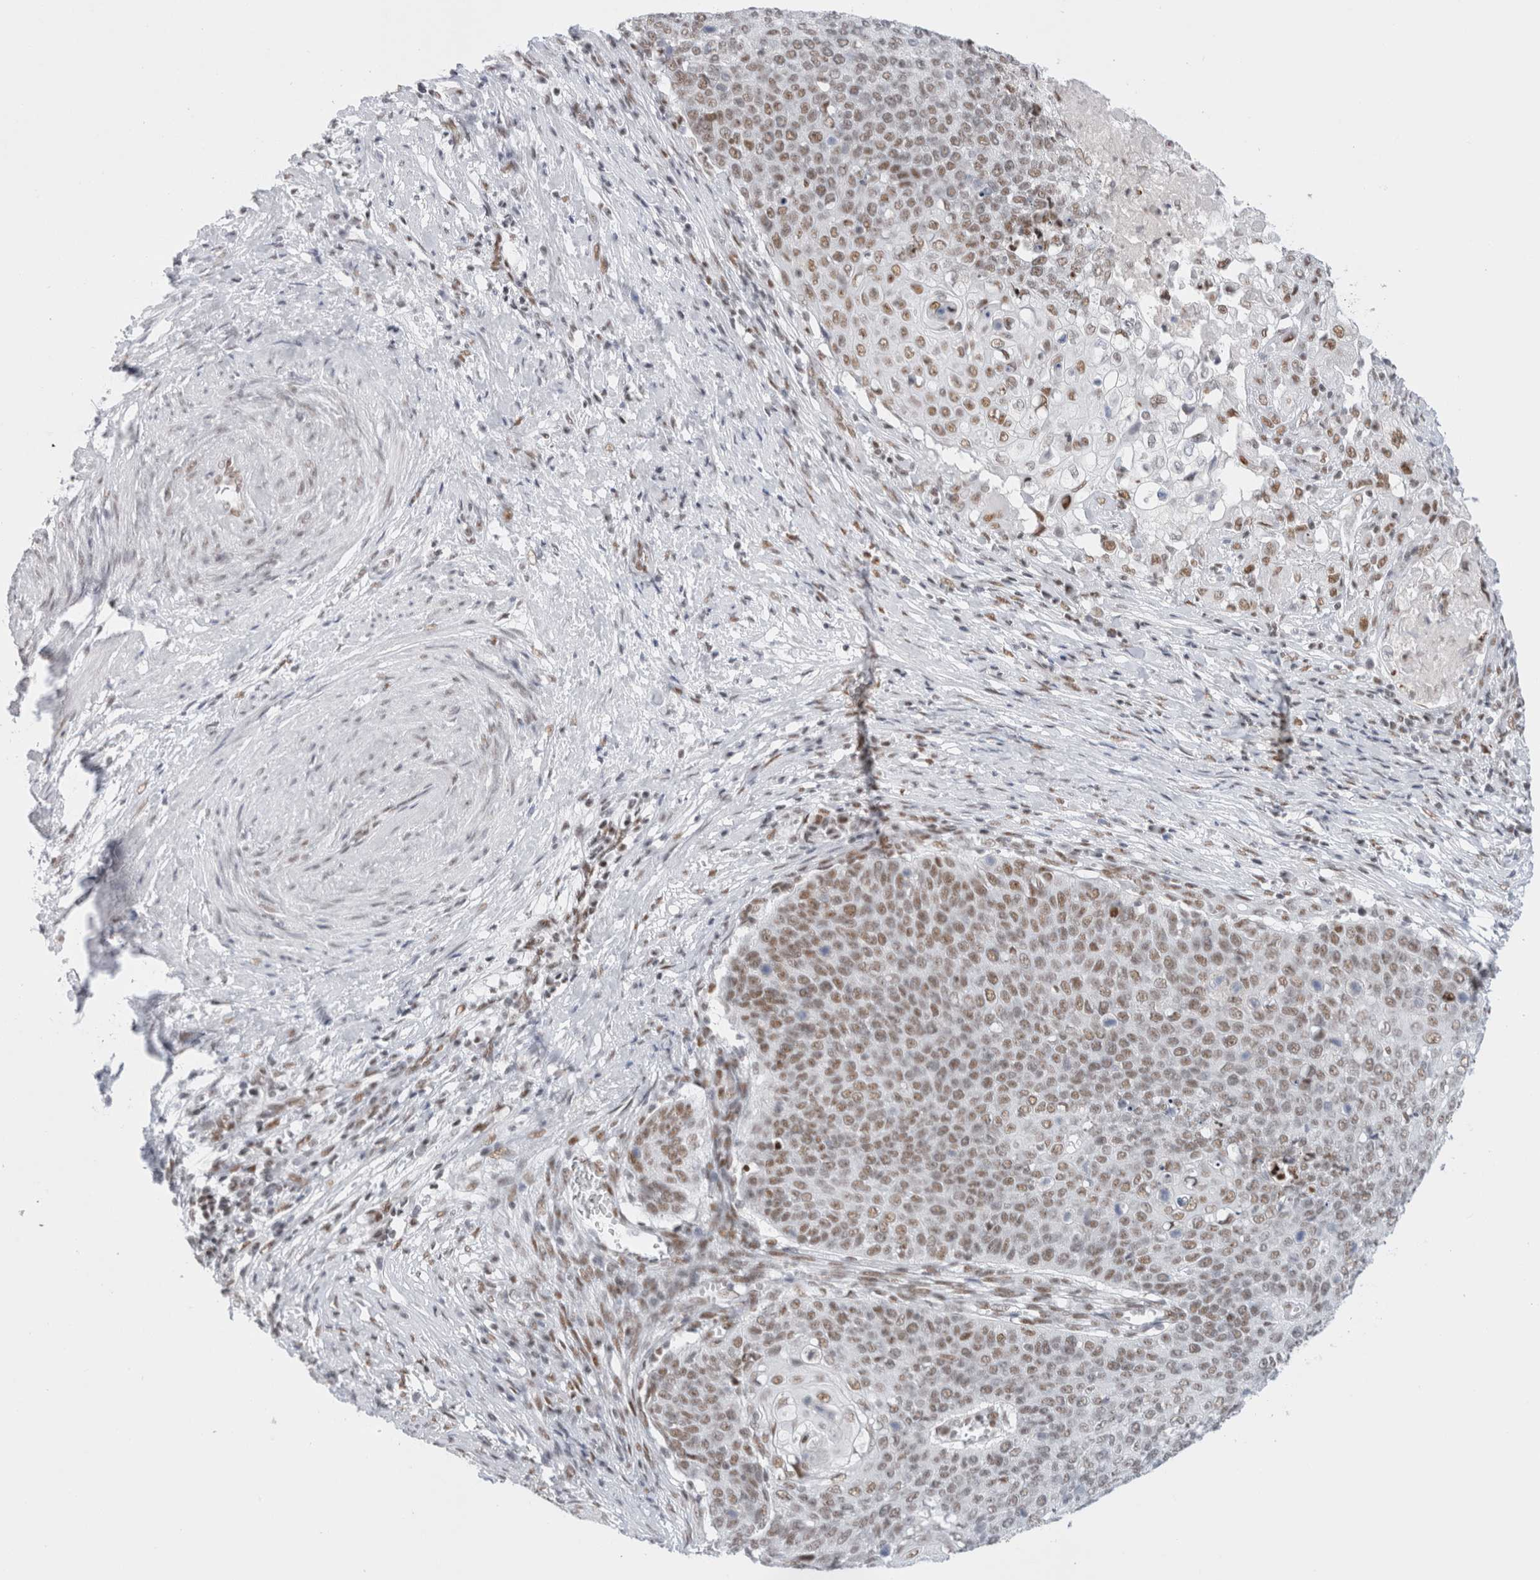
{"staining": {"intensity": "moderate", "quantity": ">75%", "location": "nuclear"}, "tissue": "cervical cancer", "cell_type": "Tumor cells", "image_type": "cancer", "snomed": [{"axis": "morphology", "description": "Squamous cell carcinoma, NOS"}, {"axis": "topography", "description": "Cervix"}], "caption": "Immunohistochemistry (DAB) staining of human cervical cancer (squamous cell carcinoma) reveals moderate nuclear protein expression in about >75% of tumor cells.", "gene": "COPS7A", "patient": {"sex": "female", "age": 39}}